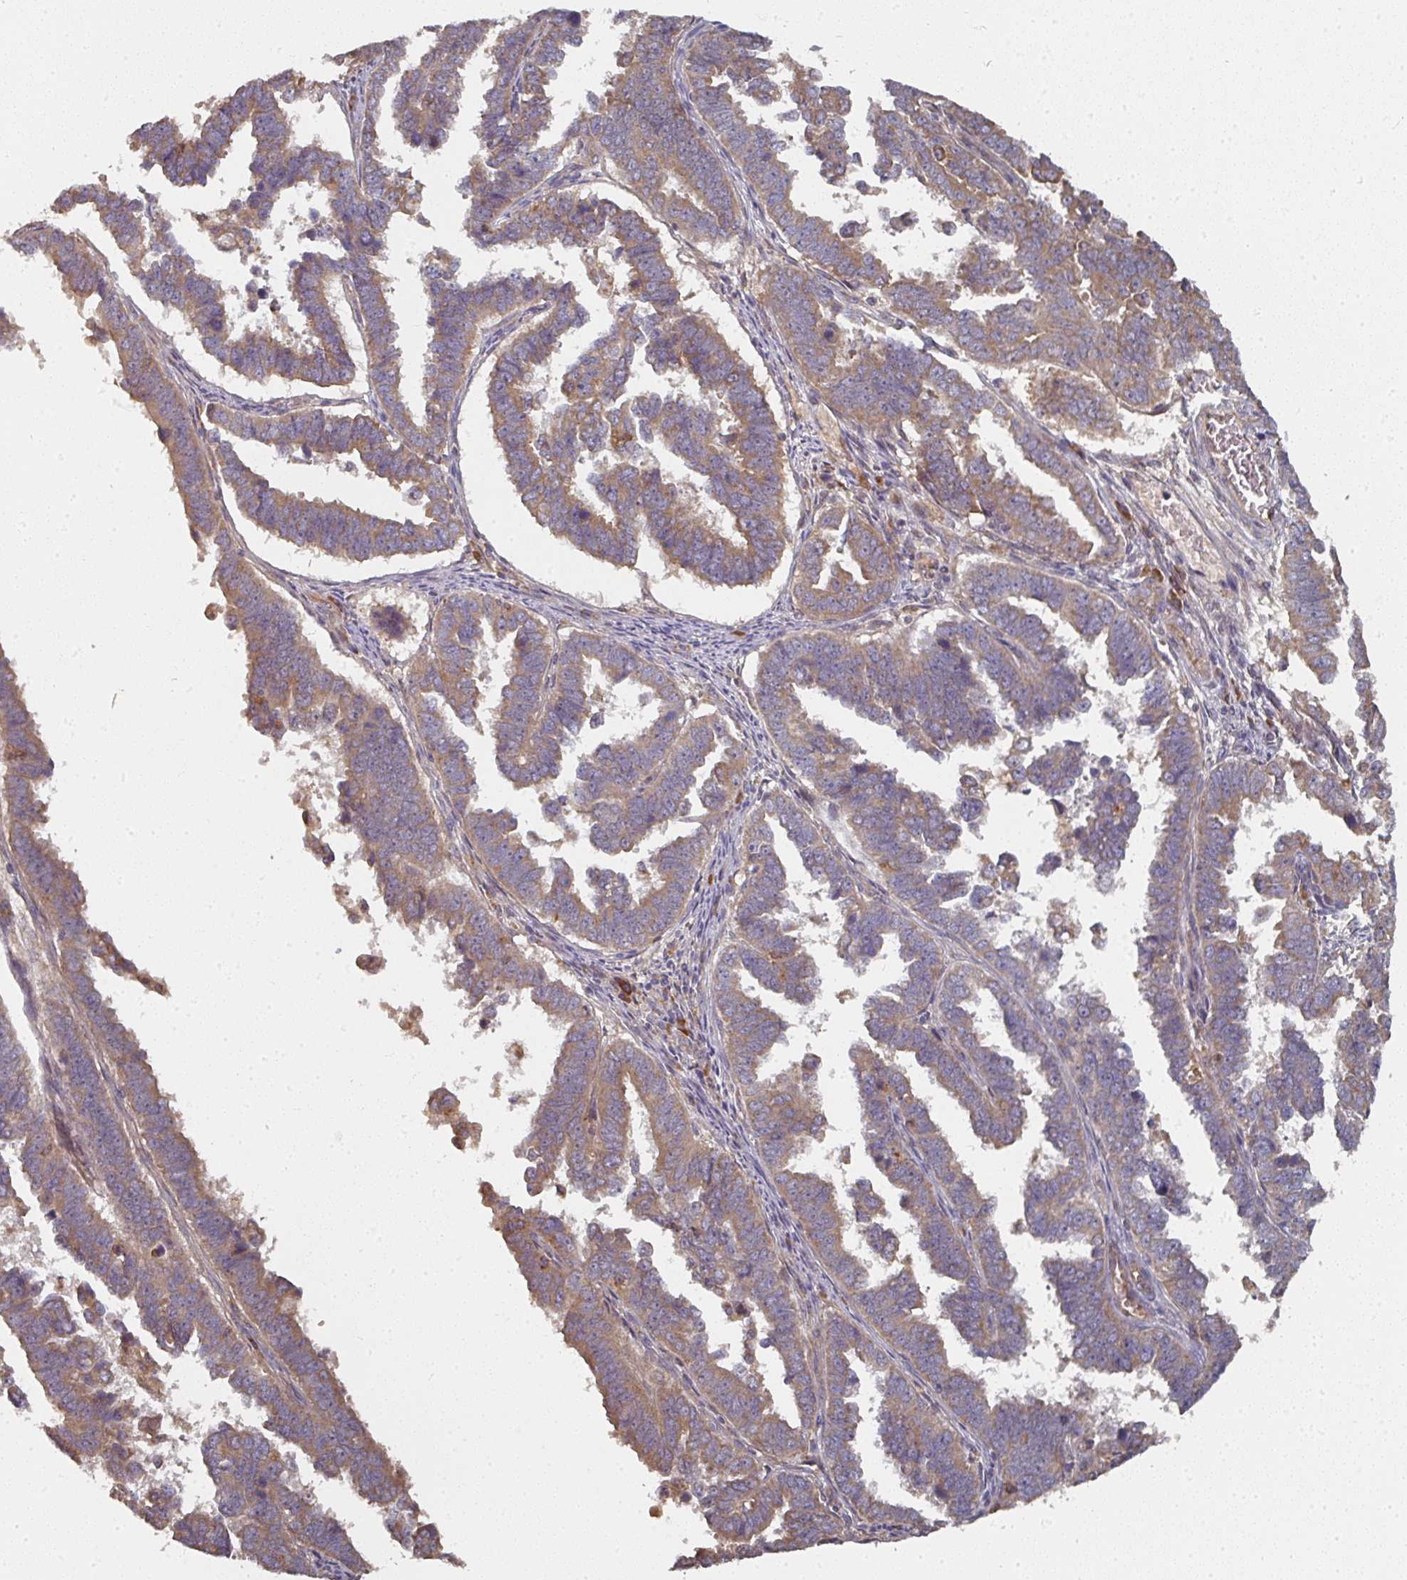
{"staining": {"intensity": "moderate", "quantity": ">75%", "location": "cytoplasmic/membranous"}, "tissue": "endometrial cancer", "cell_type": "Tumor cells", "image_type": "cancer", "snomed": [{"axis": "morphology", "description": "Adenocarcinoma, NOS"}, {"axis": "topography", "description": "Endometrium"}], "caption": "Brown immunohistochemical staining in human endometrial cancer (adenocarcinoma) shows moderate cytoplasmic/membranous staining in approximately >75% of tumor cells.", "gene": "EDEM2", "patient": {"sex": "female", "age": 75}}